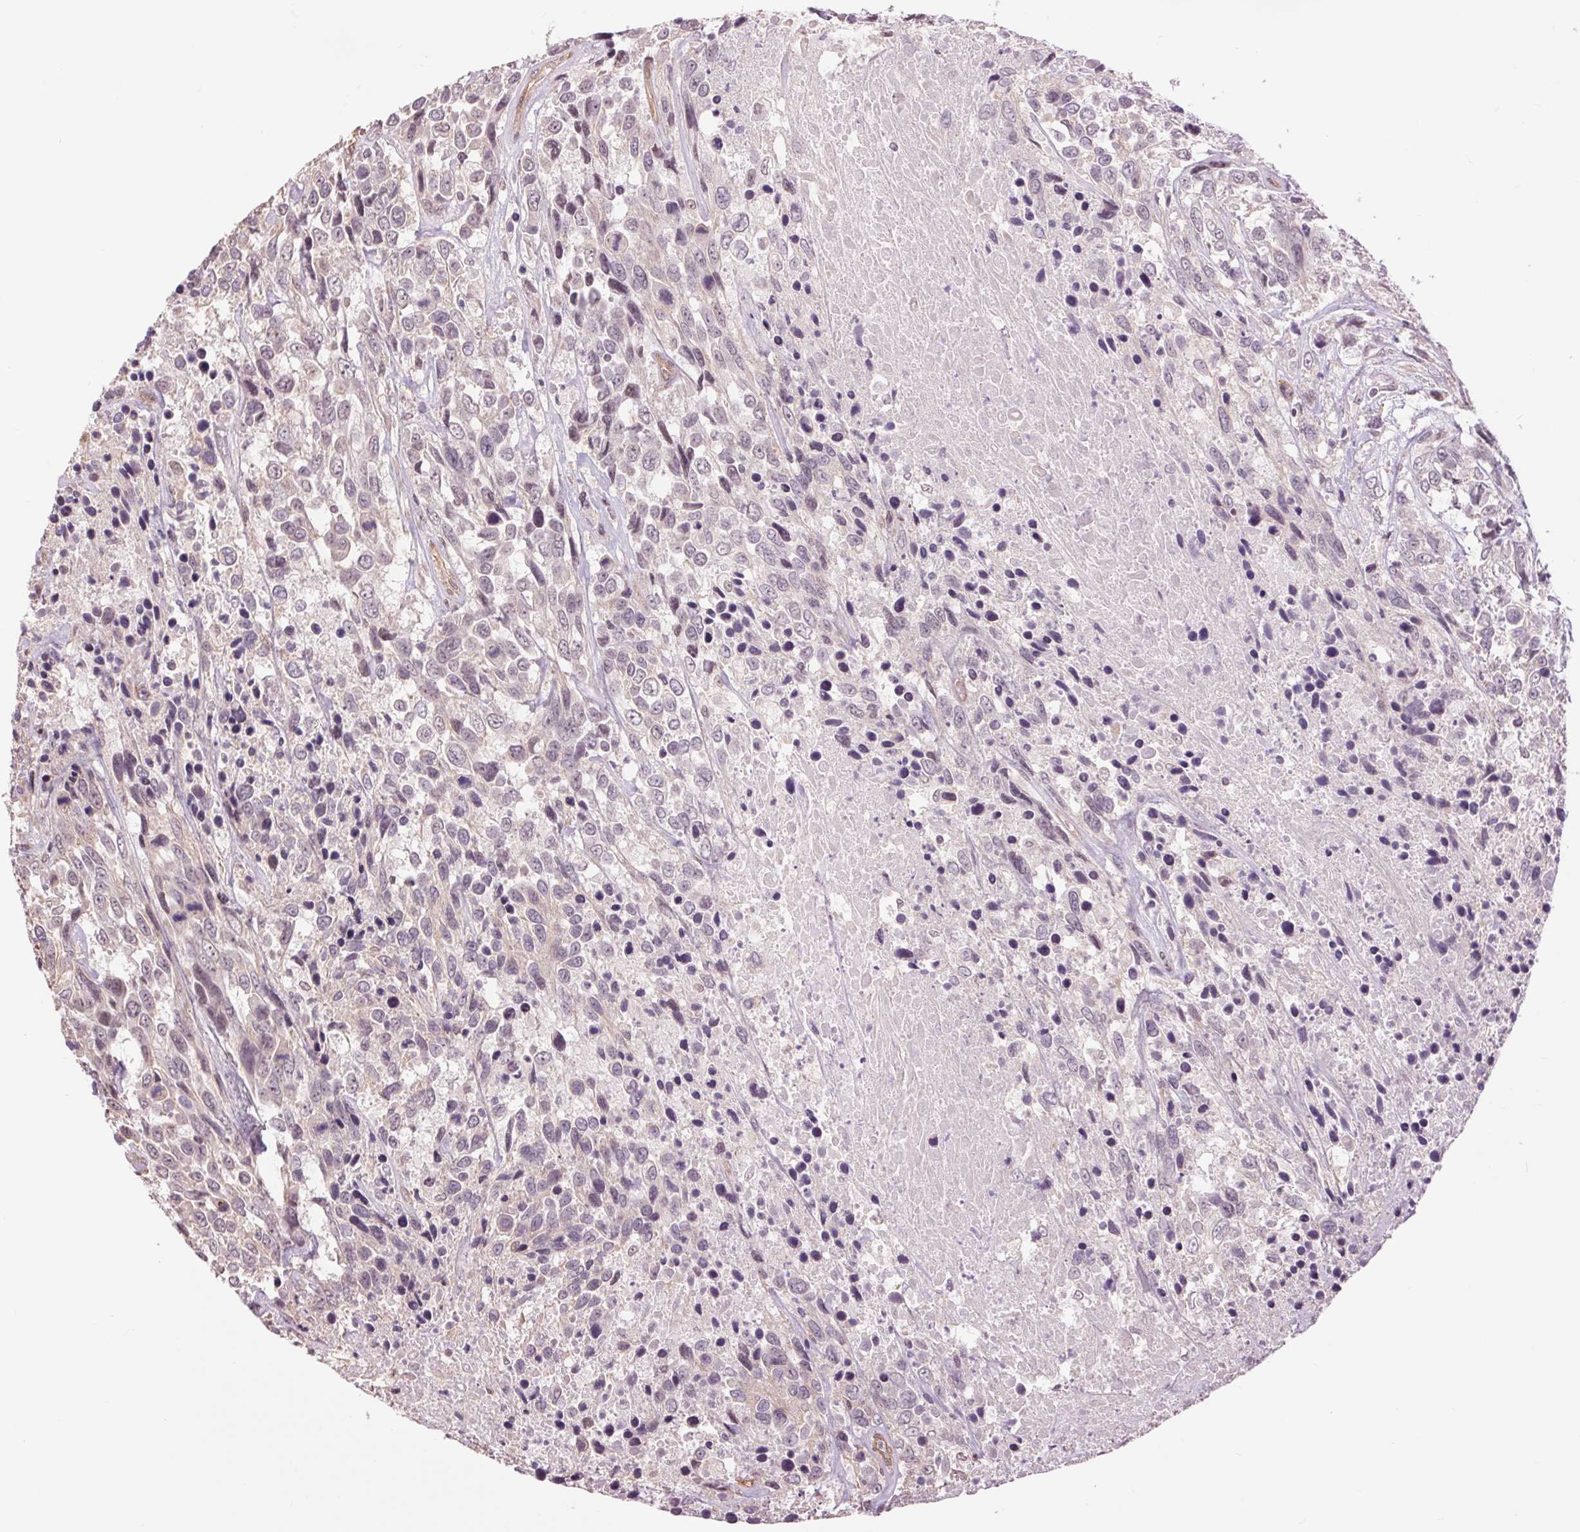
{"staining": {"intensity": "negative", "quantity": "none", "location": "none"}, "tissue": "urothelial cancer", "cell_type": "Tumor cells", "image_type": "cancer", "snomed": [{"axis": "morphology", "description": "Urothelial carcinoma, High grade"}, {"axis": "topography", "description": "Urinary bladder"}], "caption": "Tumor cells show no significant protein expression in urothelial cancer. (DAB immunohistochemistry (IHC) with hematoxylin counter stain).", "gene": "PALM", "patient": {"sex": "female", "age": 70}}